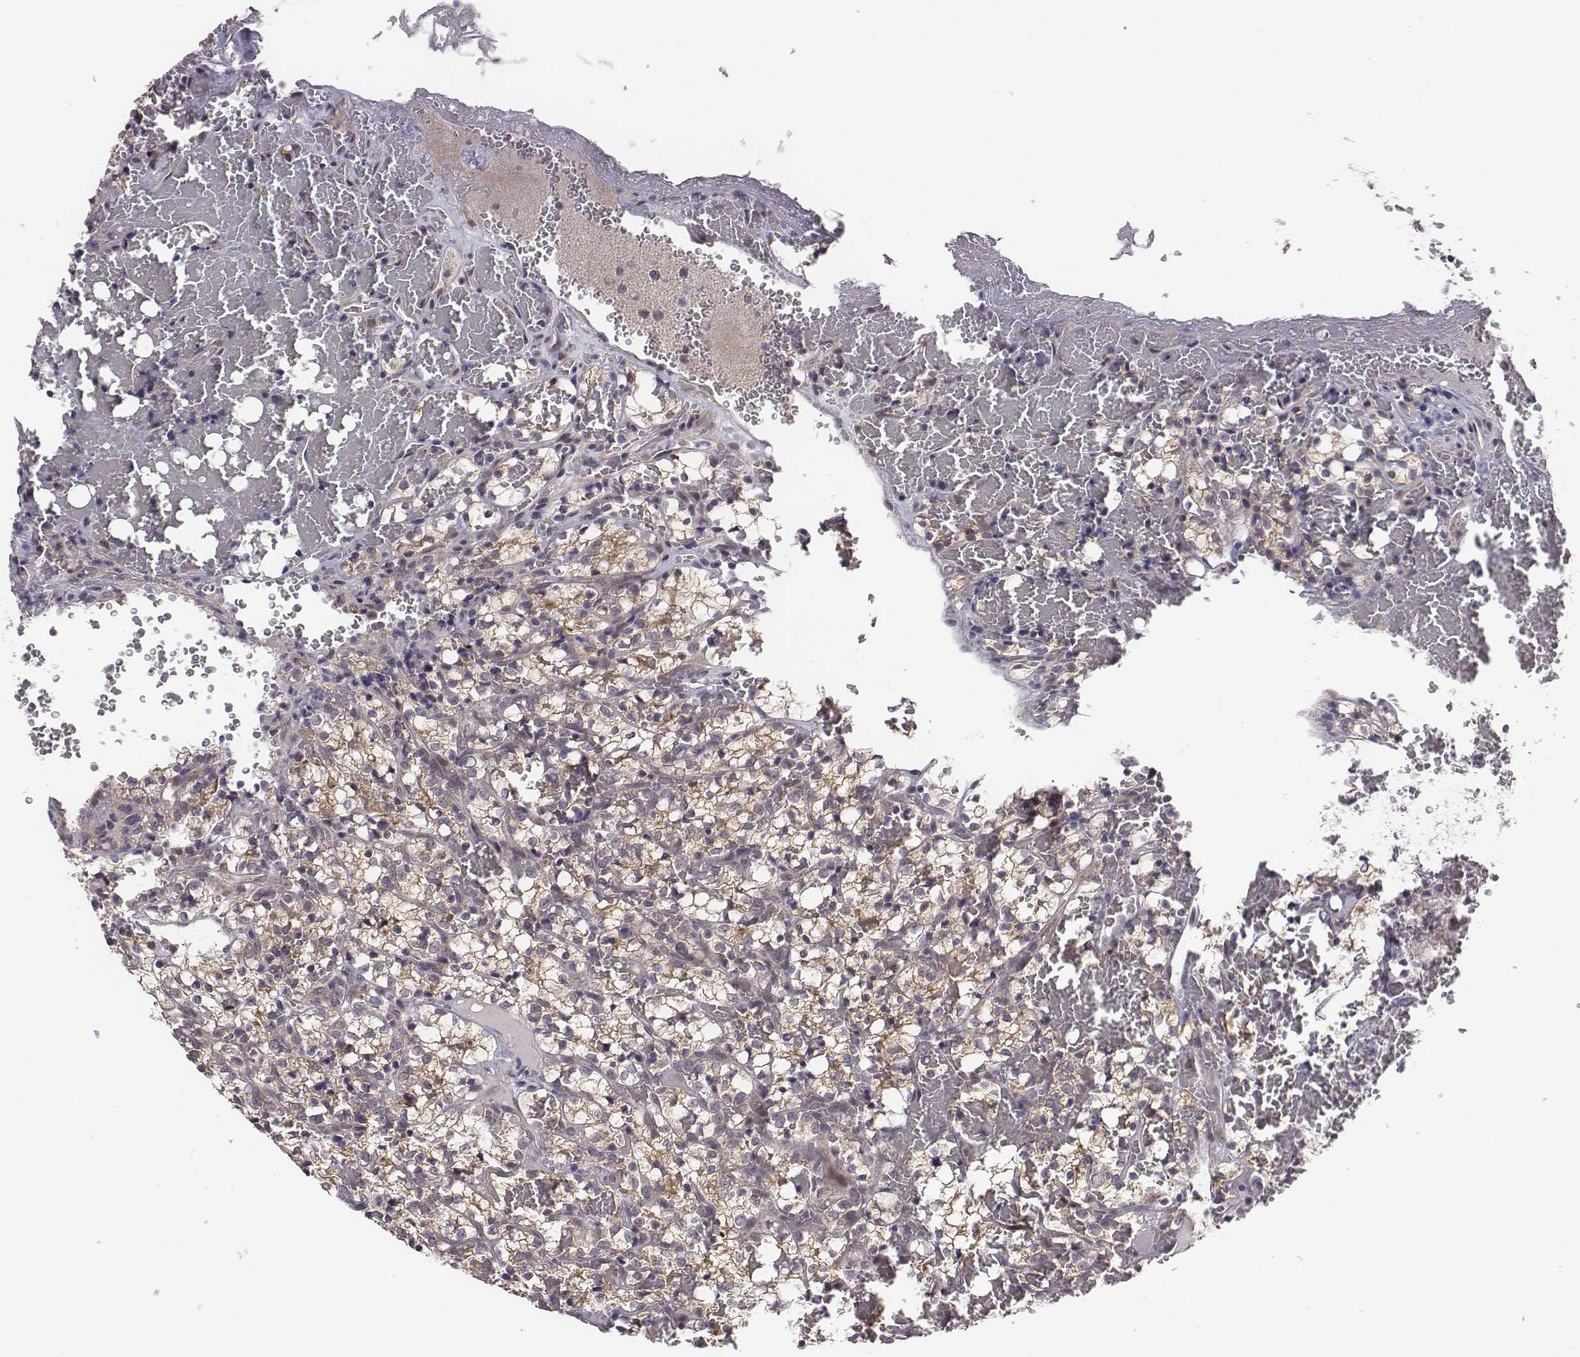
{"staining": {"intensity": "moderate", "quantity": ">75%", "location": "cytoplasmic/membranous"}, "tissue": "renal cancer", "cell_type": "Tumor cells", "image_type": "cancer", "snomed": [{"axis": "morphology", "description": "Adenocarcinoma, NOS"}, {"axis": "topography", "description": "Kidney"}], "caption": "Renal adenocarcinoma was stained to show a protein in brown. There is medium levels of moderate cytoplasmic/membranous staining in approximately >75% of tumor cells. The staining is performed using DAB brown chromogen to label protein expression. The nuclei are counter-stained blue using hematoxylin.", "gene": "SMURF2", "patient": {"sex": "female", "age": 69}}